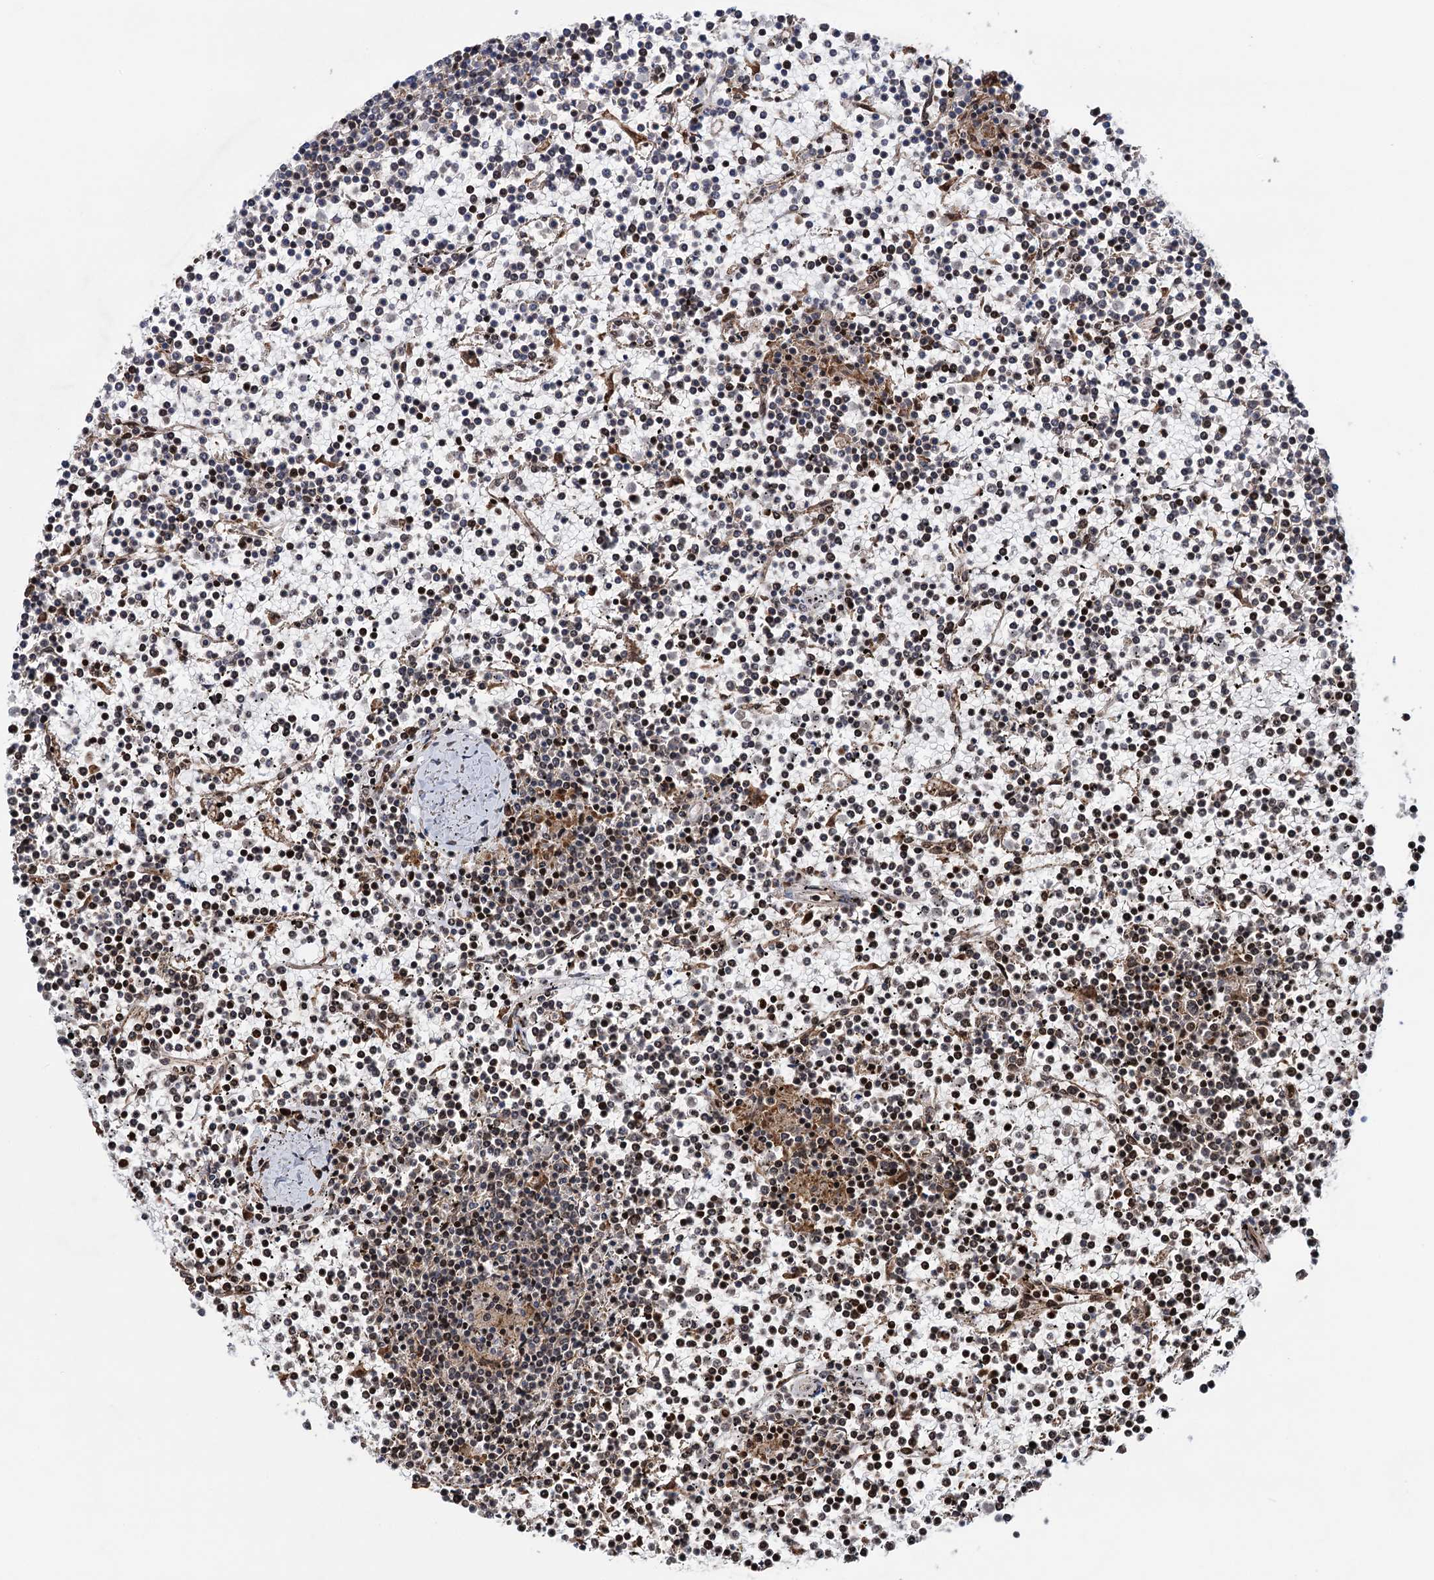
{"staining": {"intensity": "weak", "quantity": "25%-75%", "location": "nuclear"}, "tissue": "lymphoma", "cell_type": "Tumor cells", "image_type": "cancer", "snomed": [{"axis": "morphology", "description": "Malignant lymphoma, non-Hodgkin's type, Low grade"}, {"axis": "topography", "description": "Spleen"}], "caption": "A photomicrograph showing weak nuclear expression in approximately 25%-75% of tumor cells in low-grade malignant lymphoma, non-Hodgkin's type, as visualized by brown immunohistochemical staining.", "gene": "MESD", "patient": {"sex": "female", "age": 19}}